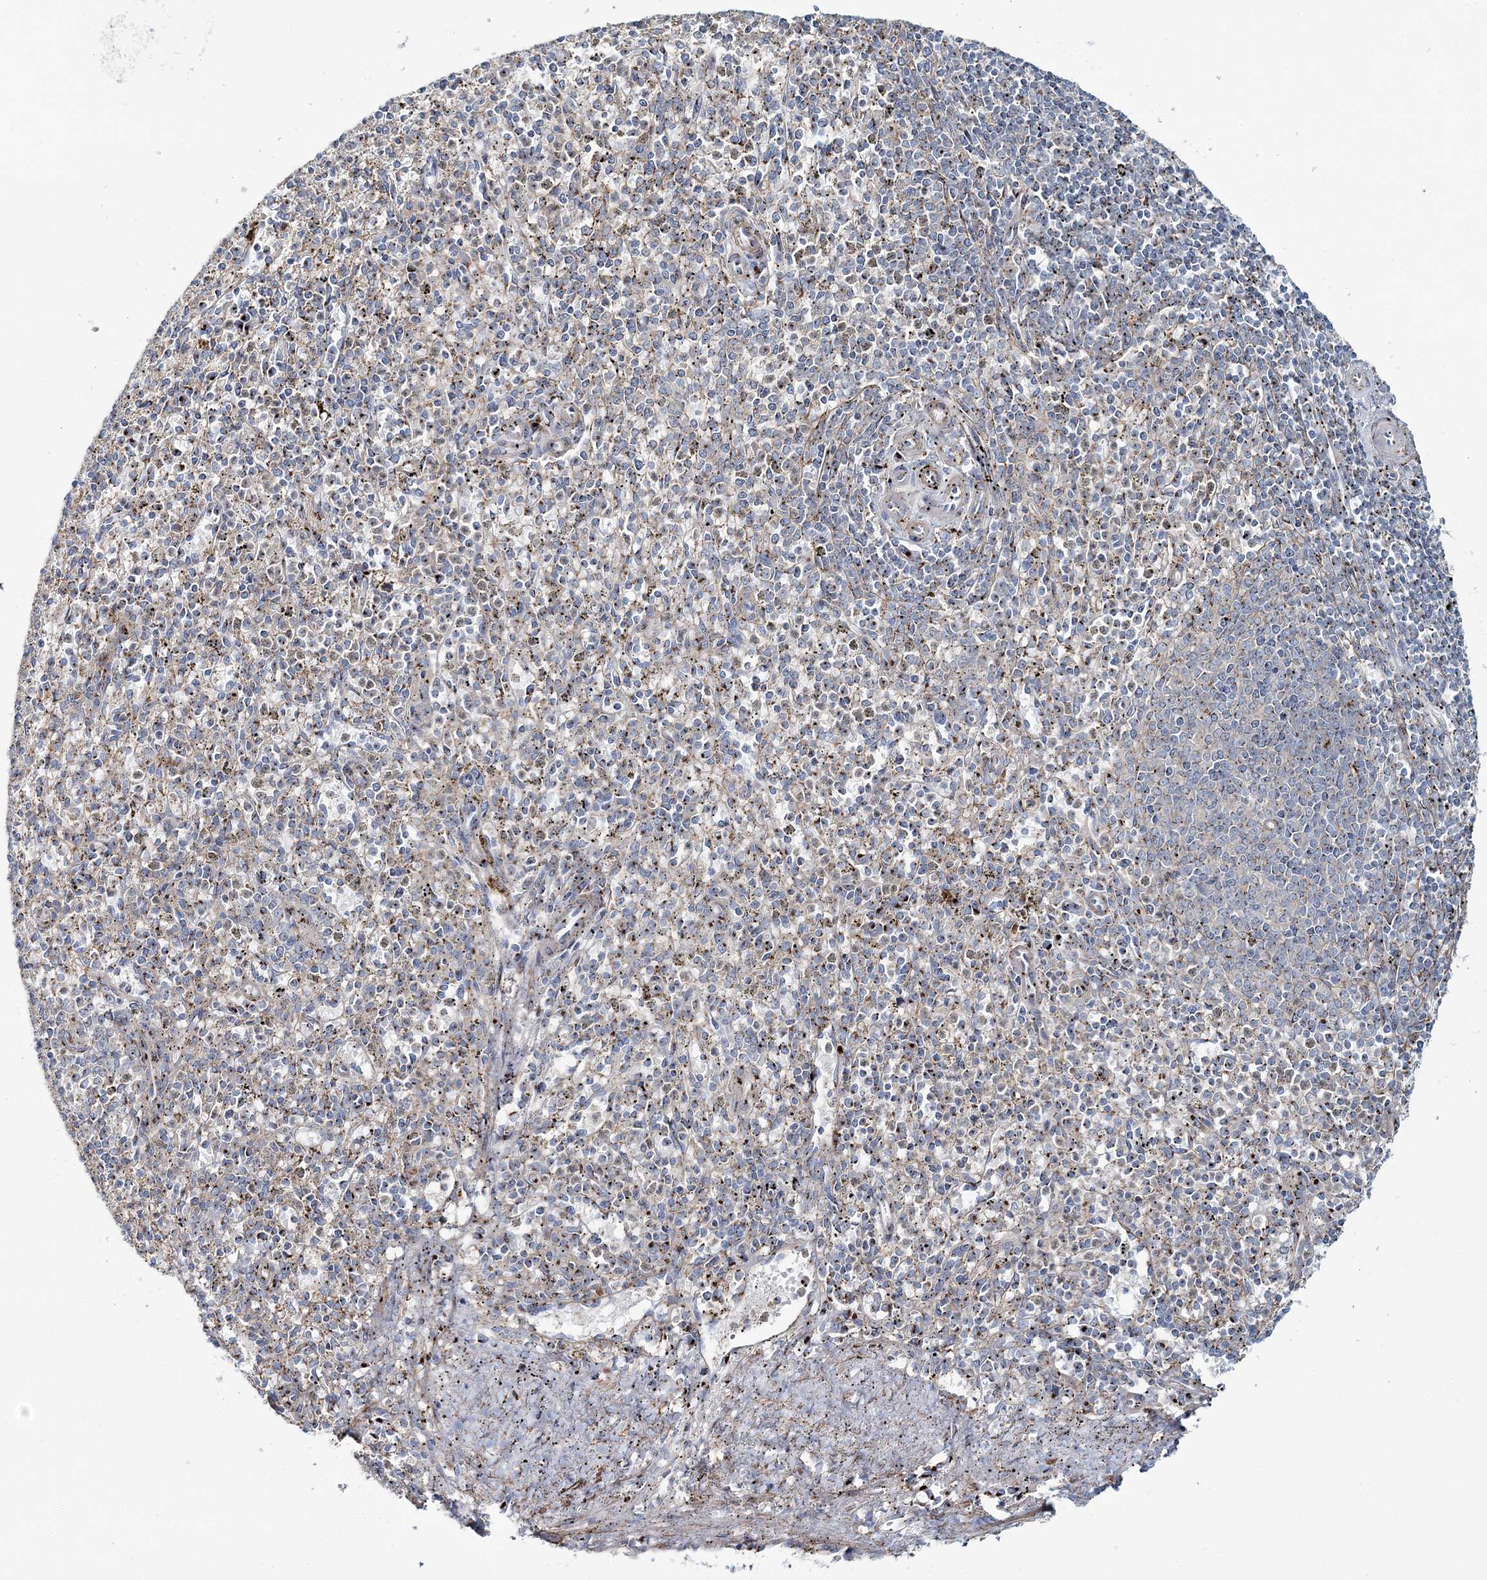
{"staining": {"intensity": "moderate", "quantity": "25%-75%", "location": "cytoplasmic/membranous"}, "tissue": "spleen", "cell_type": "Cells in red pulp", "image_type": "normal", "snomed": [{"axis": "morphology", "description": "Normal tissue, NOS"}, {"axis": "topography", "description": "Spleen"}], "caption": "Cells in red pulp display medium levels of moderate cytoplasmic/membranous staining in approximately 25%-75% of cells in normal spleen. The protein of interest is shown in brown color, while the nuclei are stained blue.", "gene": "MAN1A2", "patient": {"sex": "male", "age": 72}}